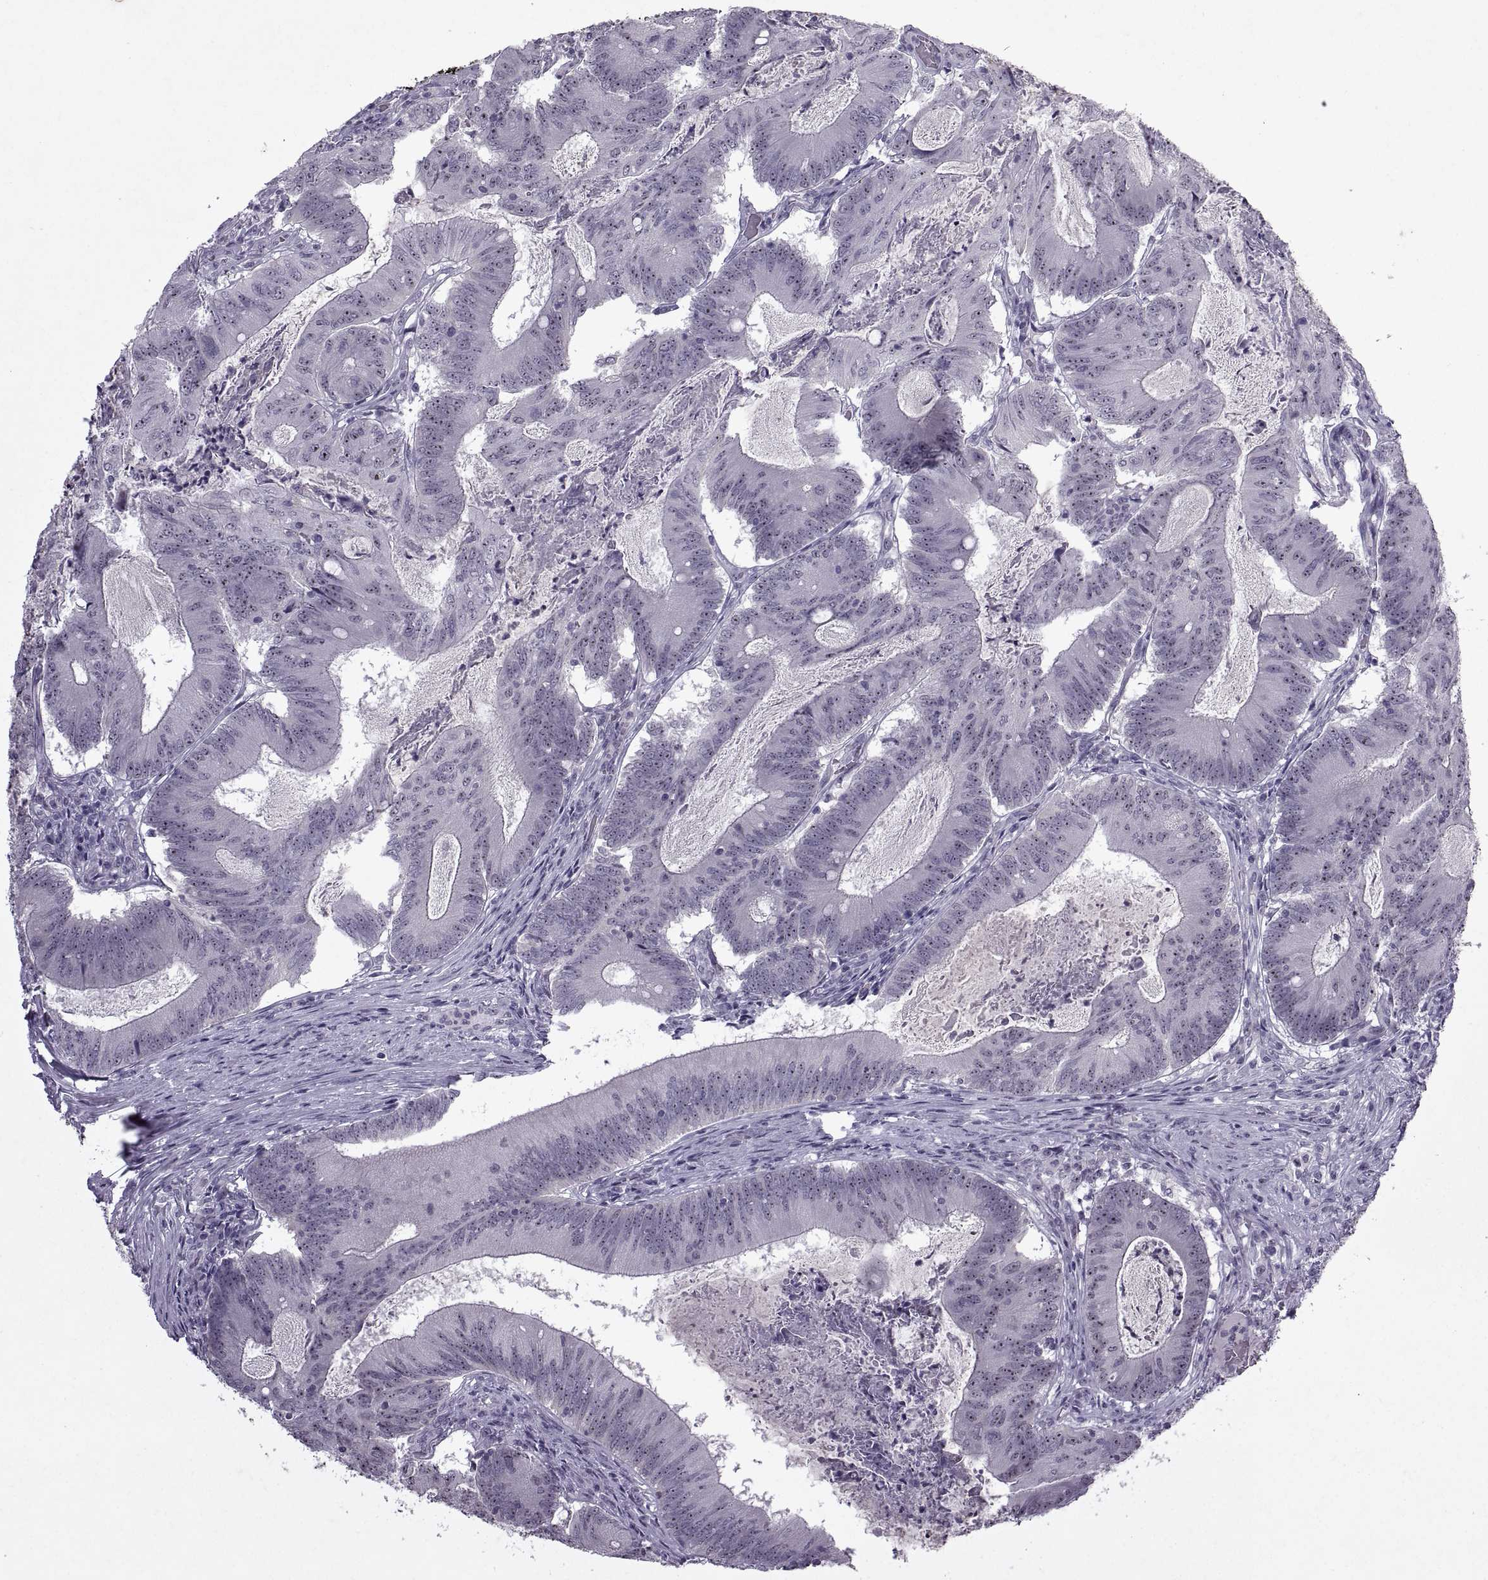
{"staining": {"intensity": "strong", "quantity": "<25%", "location": "nuclear"}, "tissue": "colorectal cancer", "cell_type": "Tumor cells", "image_type": "cancer", "snomed": [{"axis": "morphology", "description": "Adenocarcinoma, NOS"}, {"axis": "topography", "description": "Colon"}], "caption": "About <25% of tumor cells in adenocarcinoma (colorectal) demonstrate strong nuclear protein positivity as visualized by brown immunohistochemical staining.", "gene": "SINHCAF", "patient": {"sex": "female", "age": 70}}